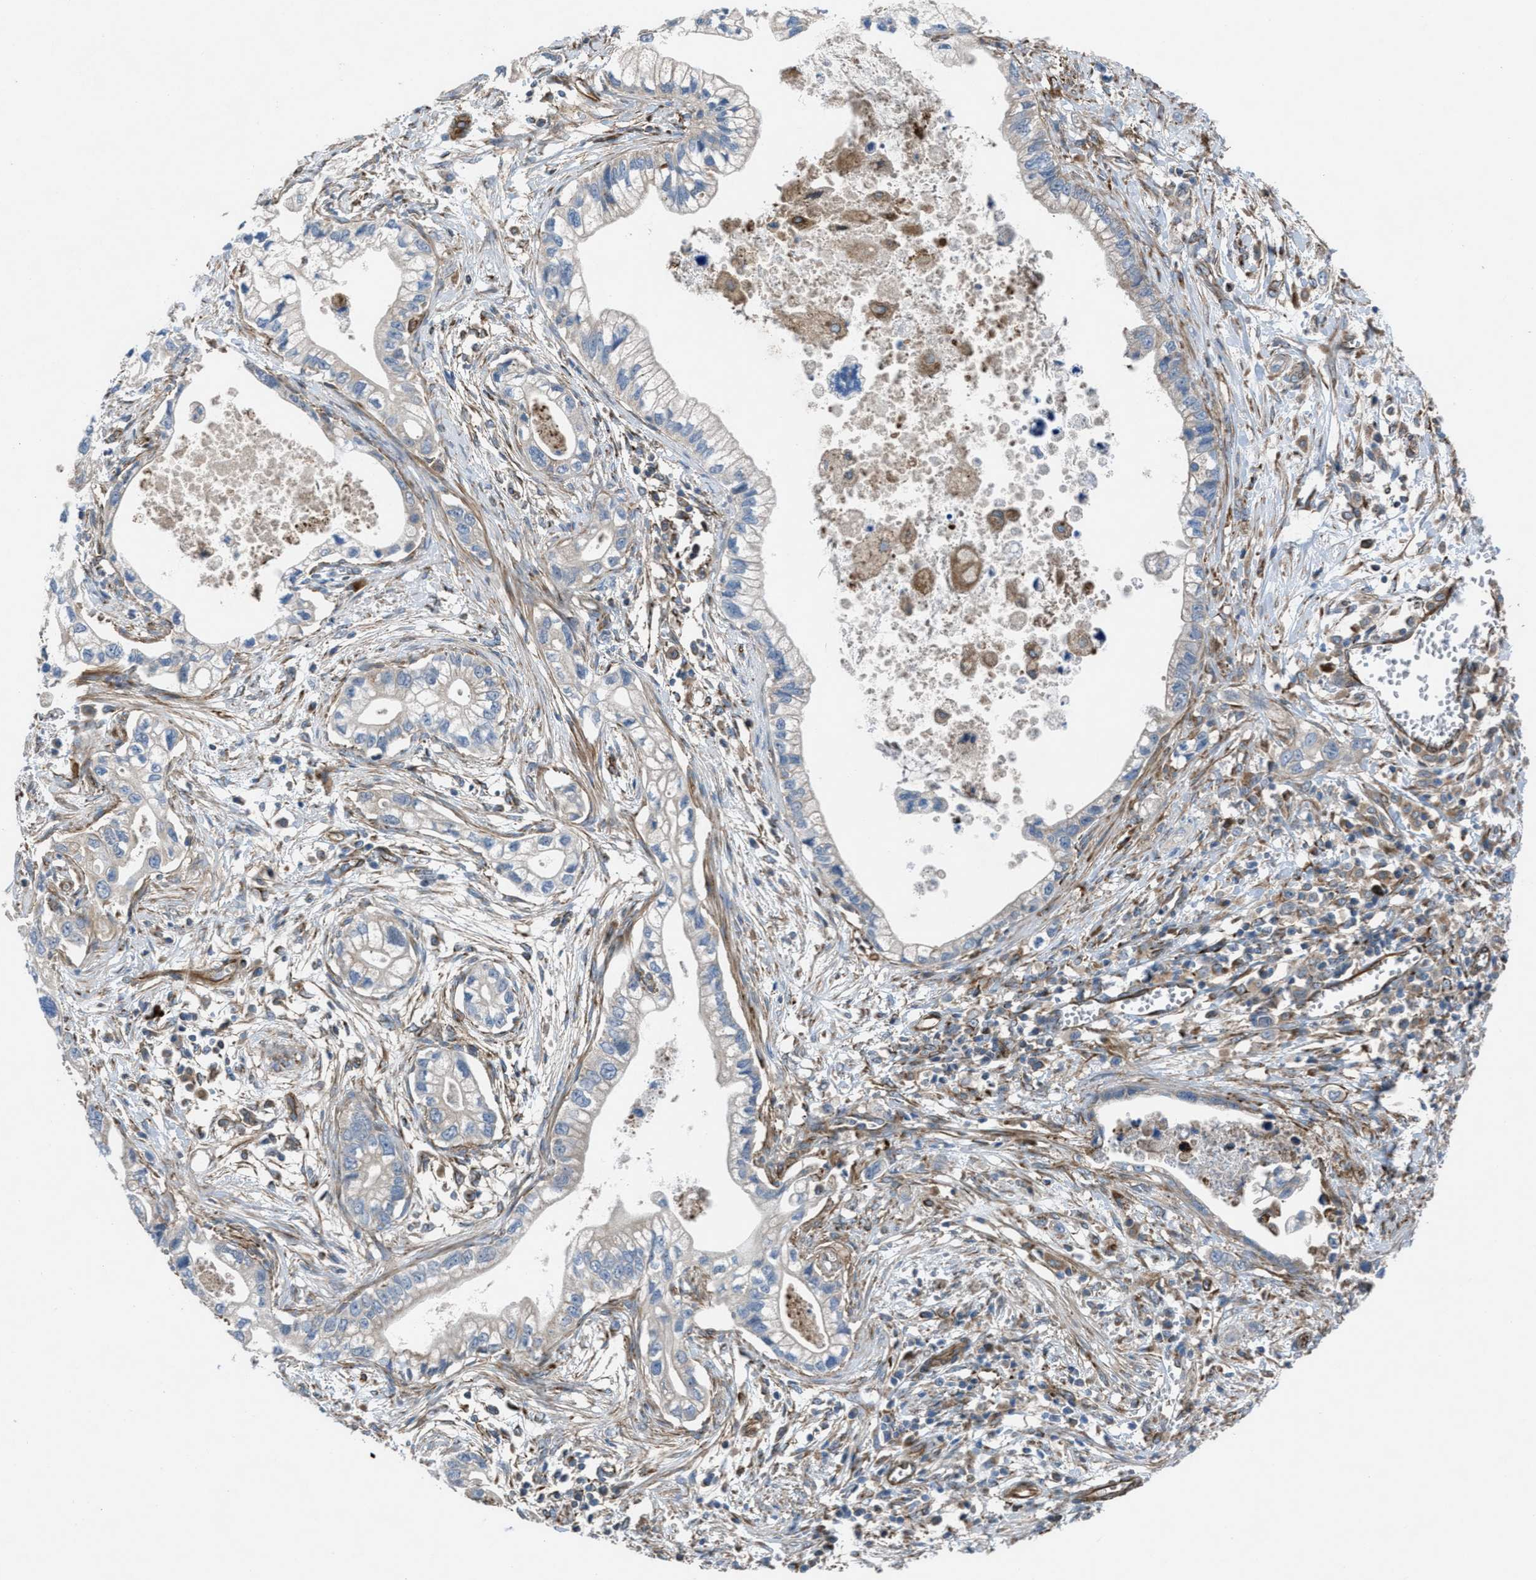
{"staining": {"intensity": "negative", "quantity": "none", "location": "none"}, "tissue": "pancreatic cancer", "cell_type": "Tumor cells", "image_type": "cancer", "snomed": [{"axis": "morphology", "description": "Adenocarcinoma, NOS"}, {"axis": "topography", "description": "Pancreas"}], "caption": "Image shows no protein staining in tumor cells of pancreatic cancer (adenocarcinoma) tissue.", "gene": "SLC6A9", "patient": {"sex": "male", "age": 56}}